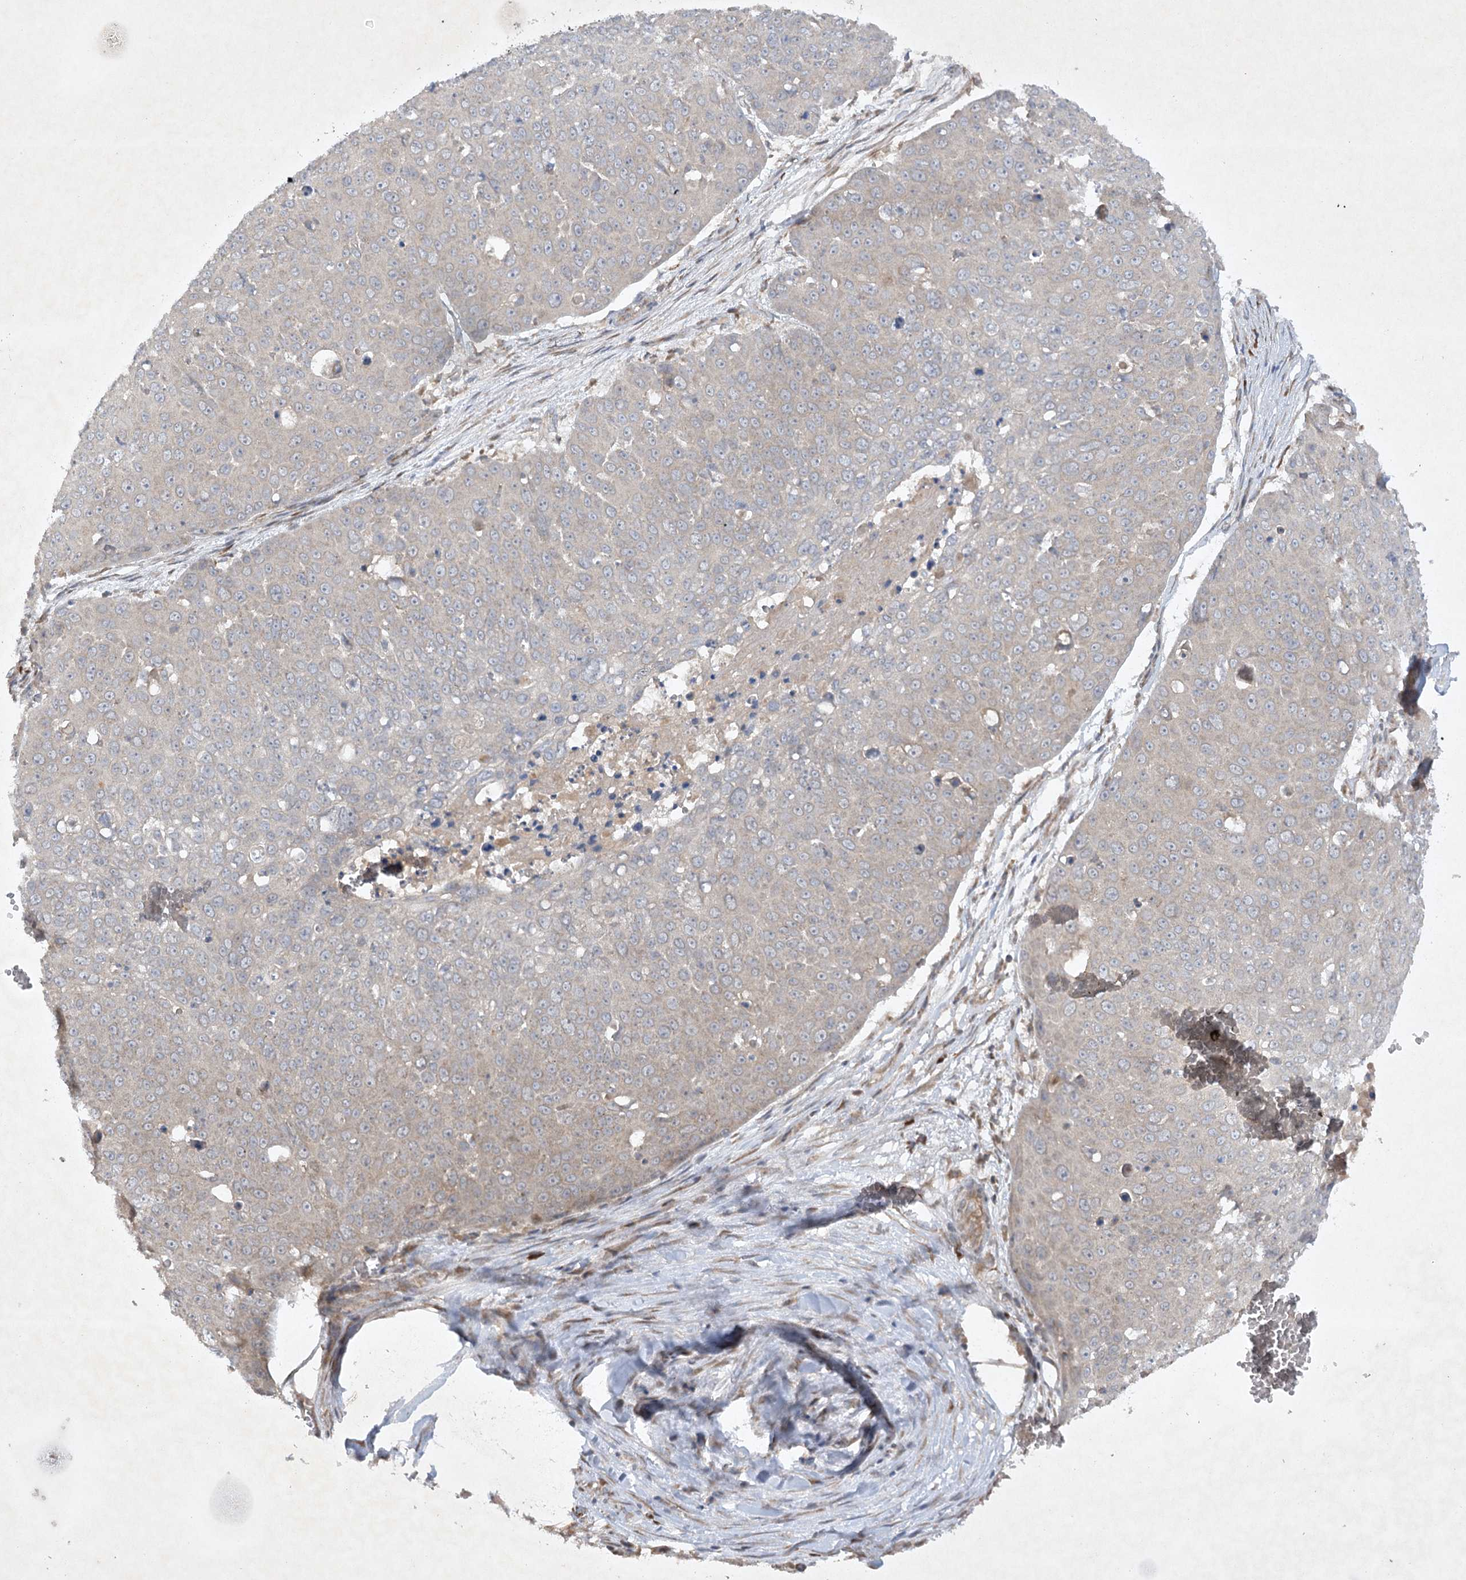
{"staining": {"intensity": "weak", "quantity": "<25%", "location": "cytoplasmic/membranous"}, "tissue": "skin cancer", "cell_type": "Tumor cells", "image_type": "cancer", "snomed": [{"axis": "morphology", "description": "Squamous cell carcinoma, NOS"}, {"axis": "topography", "description": "Skin"}], "caption": "The immunohistochemistry image has no significant expression in tumor cells of skin squamous cell carcinoma tissue. The staining is performed using DAB (3,3'-diaminobenzidine) brown chromogen with nuclei counter-stained in using hematoxylin.", "gene": "TRAF3IP1", "patient": {"sex": "male", "age": 71}}